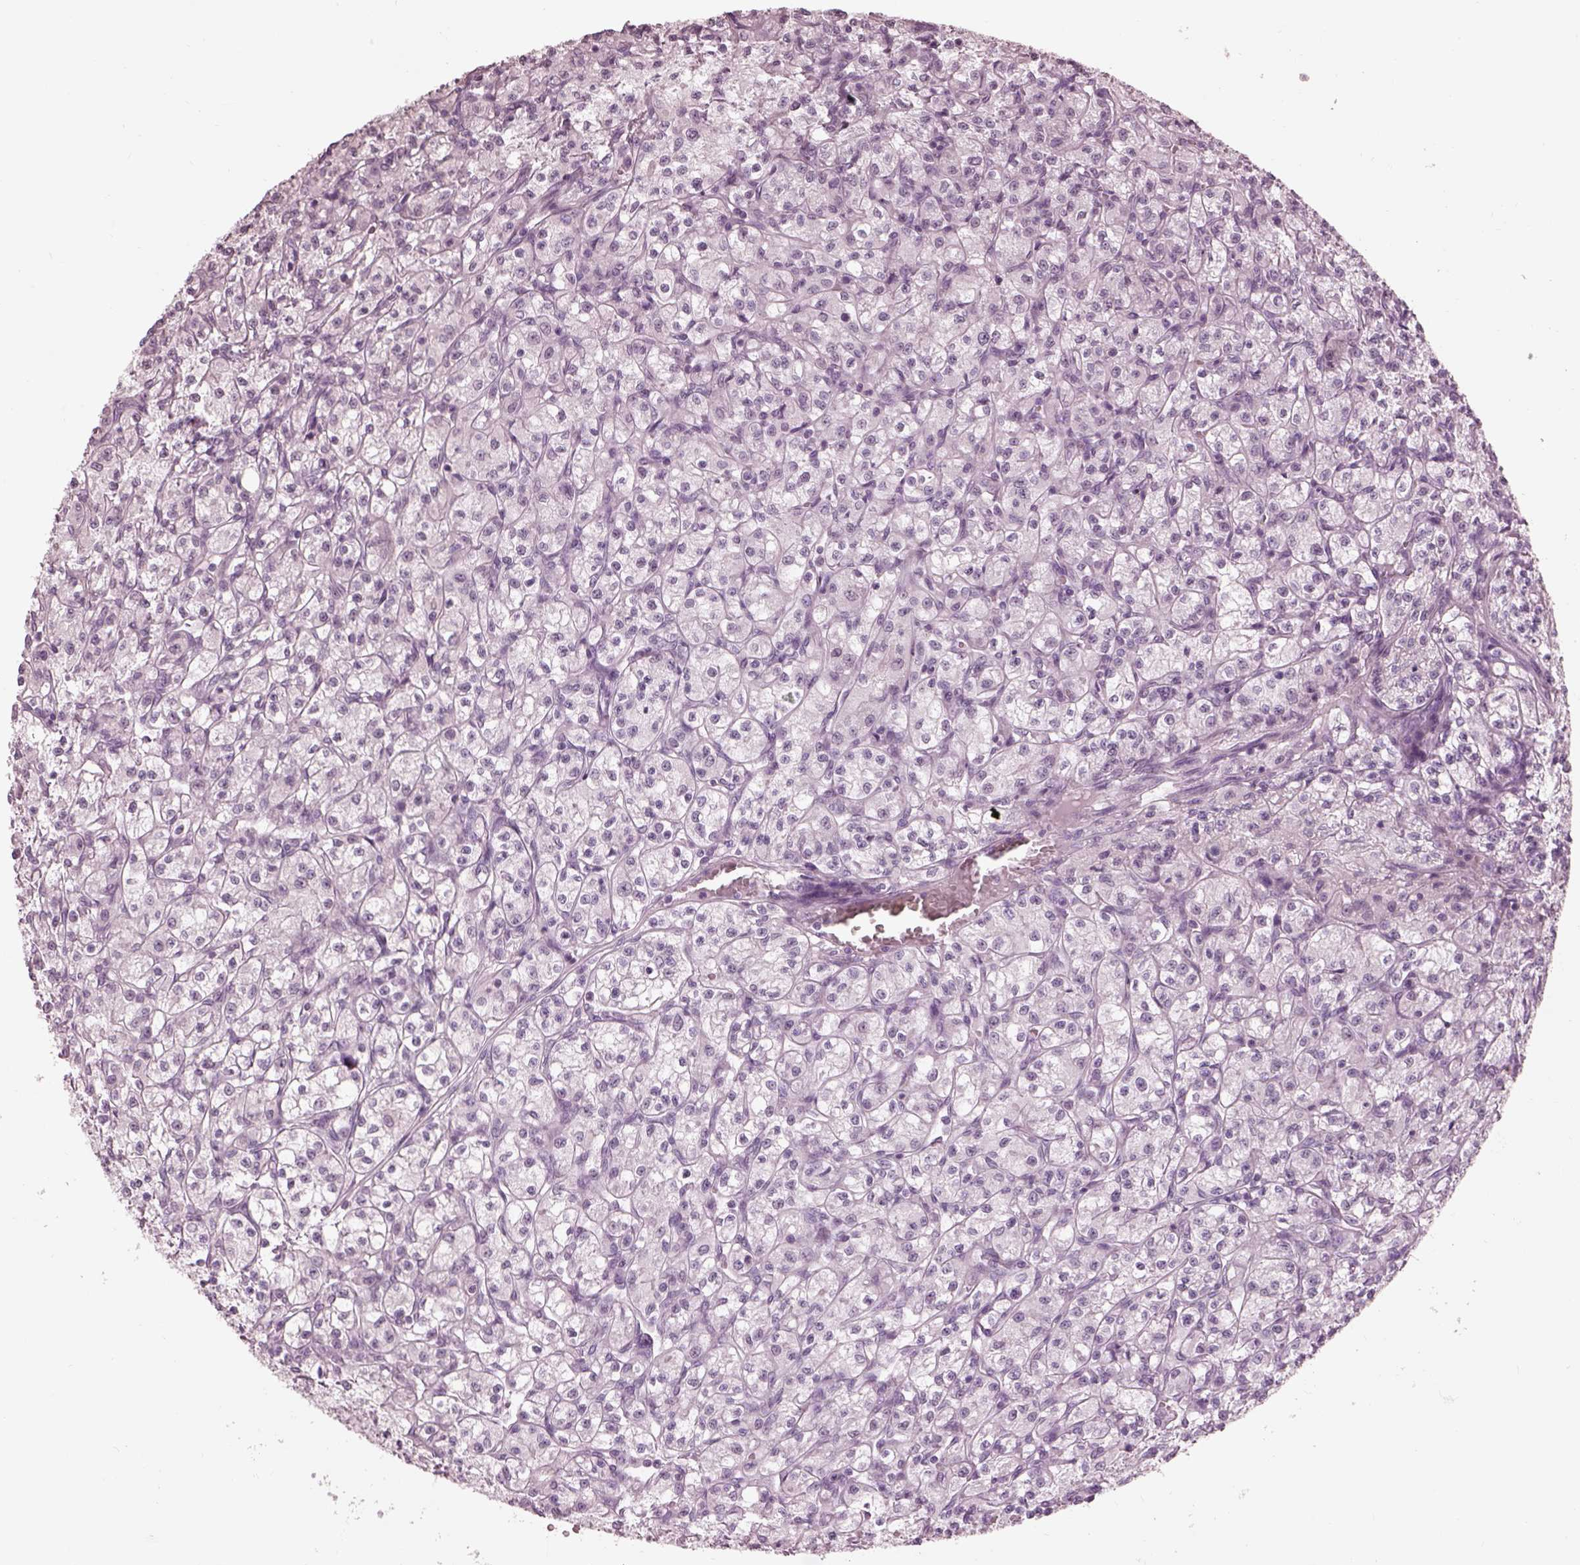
{"staining": {"intensity": "negative", "quantity": "none", "location": "none"}, "tissue": "renal cancer", "cell_type": "Tumor cells", "image_type": "cancer", "snomed": [{"axis": "morphology", "description": "Adenocarcinoma, NOS"}, {"axis": "topography", "description": "Kidney"}], "caption": "Tumor cells show no significant expression in renal cancer (adenocarcinoma). (Stains: DAB immunohistochemistry with hematoxylin counter stain, Microscopy: brightfield microscopy at high magnification).", "gene": "GARIN4", "patient": {"sex": "female", "age": 70}}